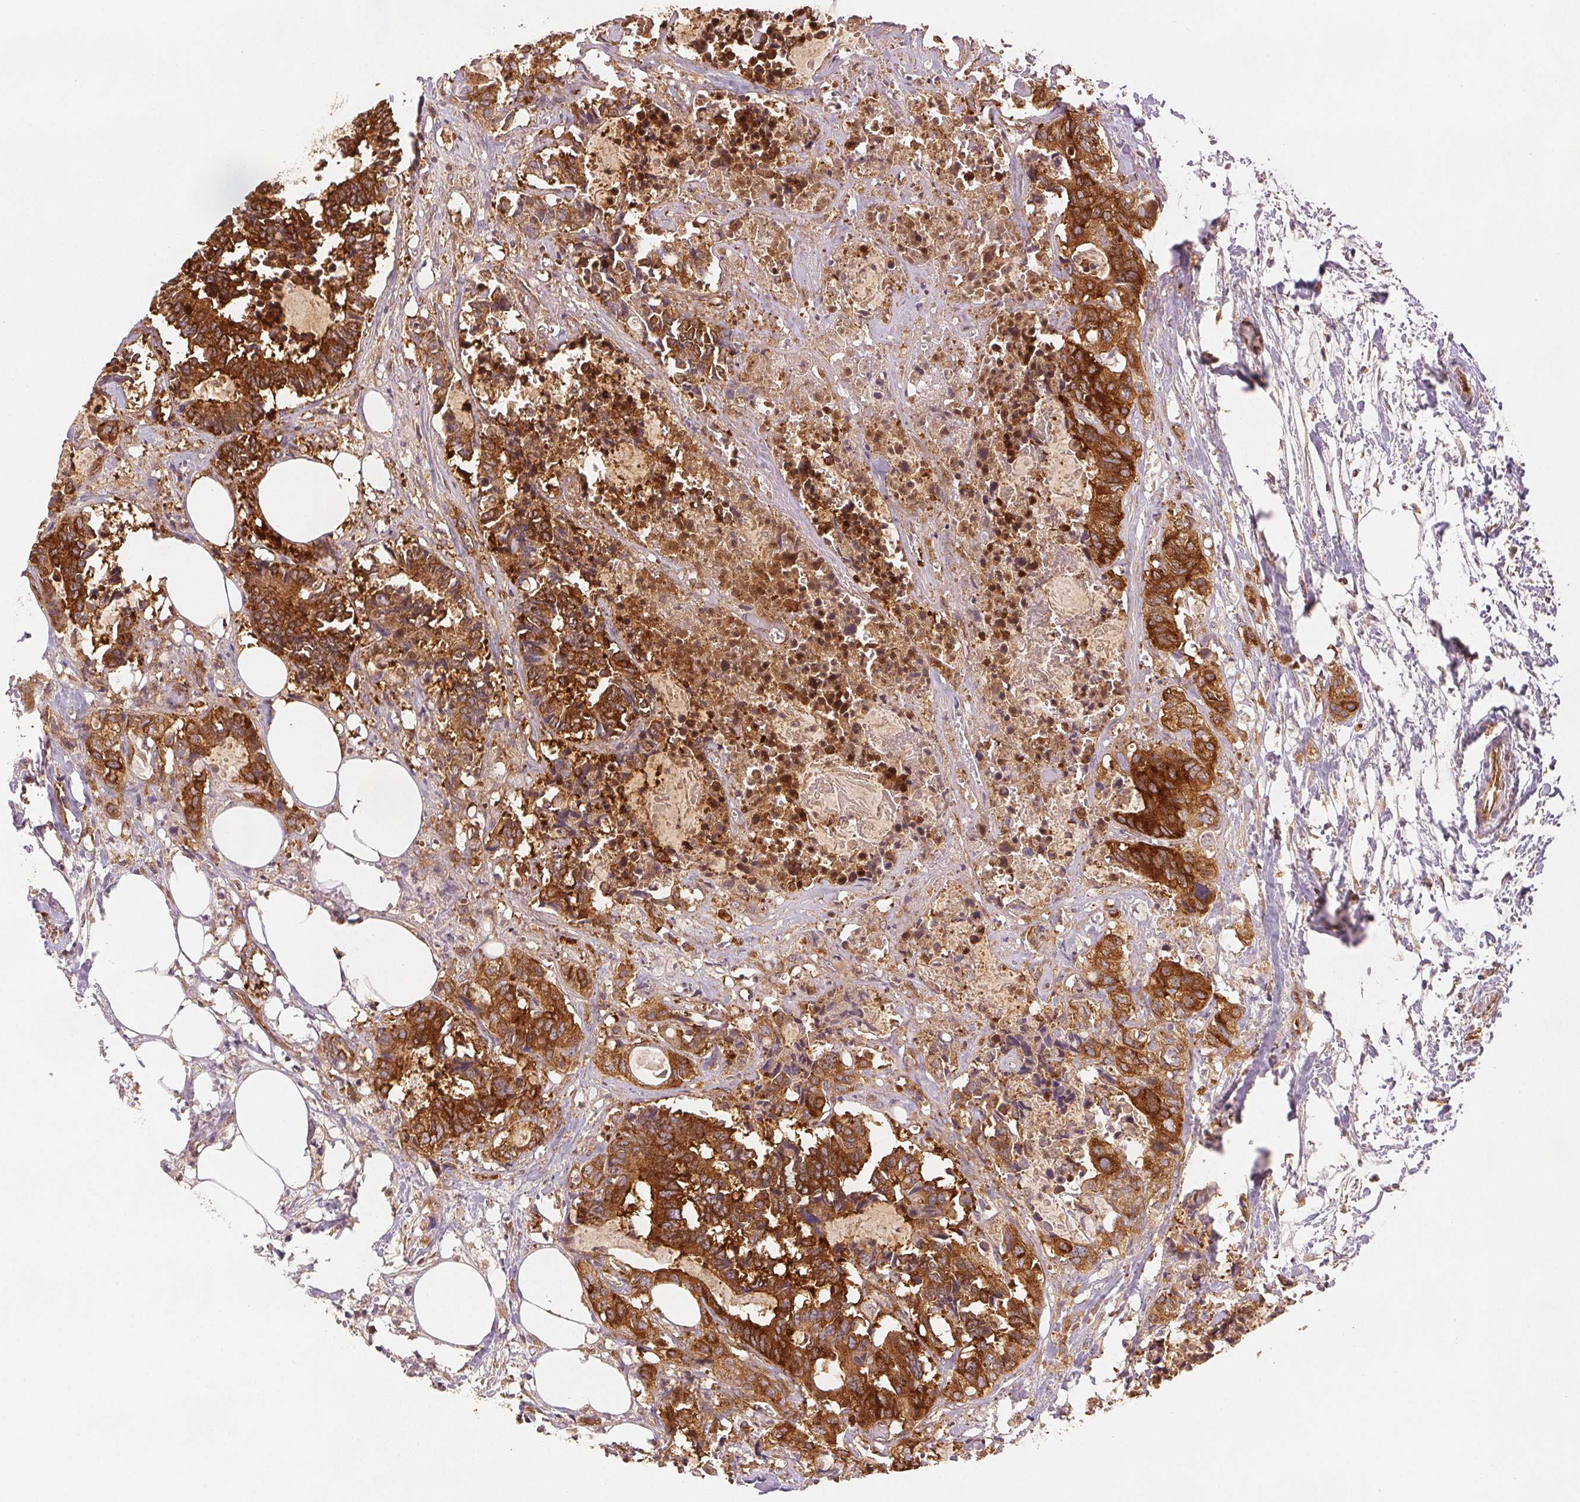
{"staining": {"intensity": "strong", "quantity": ">75%", "location": "cytoplasmic/membranous"}, "tissue": "colorectal cancer", "cell_type": "Tumor cells", "image_type": "cancer", "snomed": [{"axis": "morphology", "description": "Adenocarcinoma, NOS"}, {"axis": "topography", "description": "Colon"}, {"axis": "topography", "description": "Rectum"}], "caption": "Immunohistochemistry micrograph of human colorectal cancer (adenocarcinoma) stained for a protein (brown), which displays high levels of strong cytoplasmic/membranous positivity in approximately >75% of tumor cells.", "gene": "DIAPH2", "patient": {"sex": "male", "age": 57}}